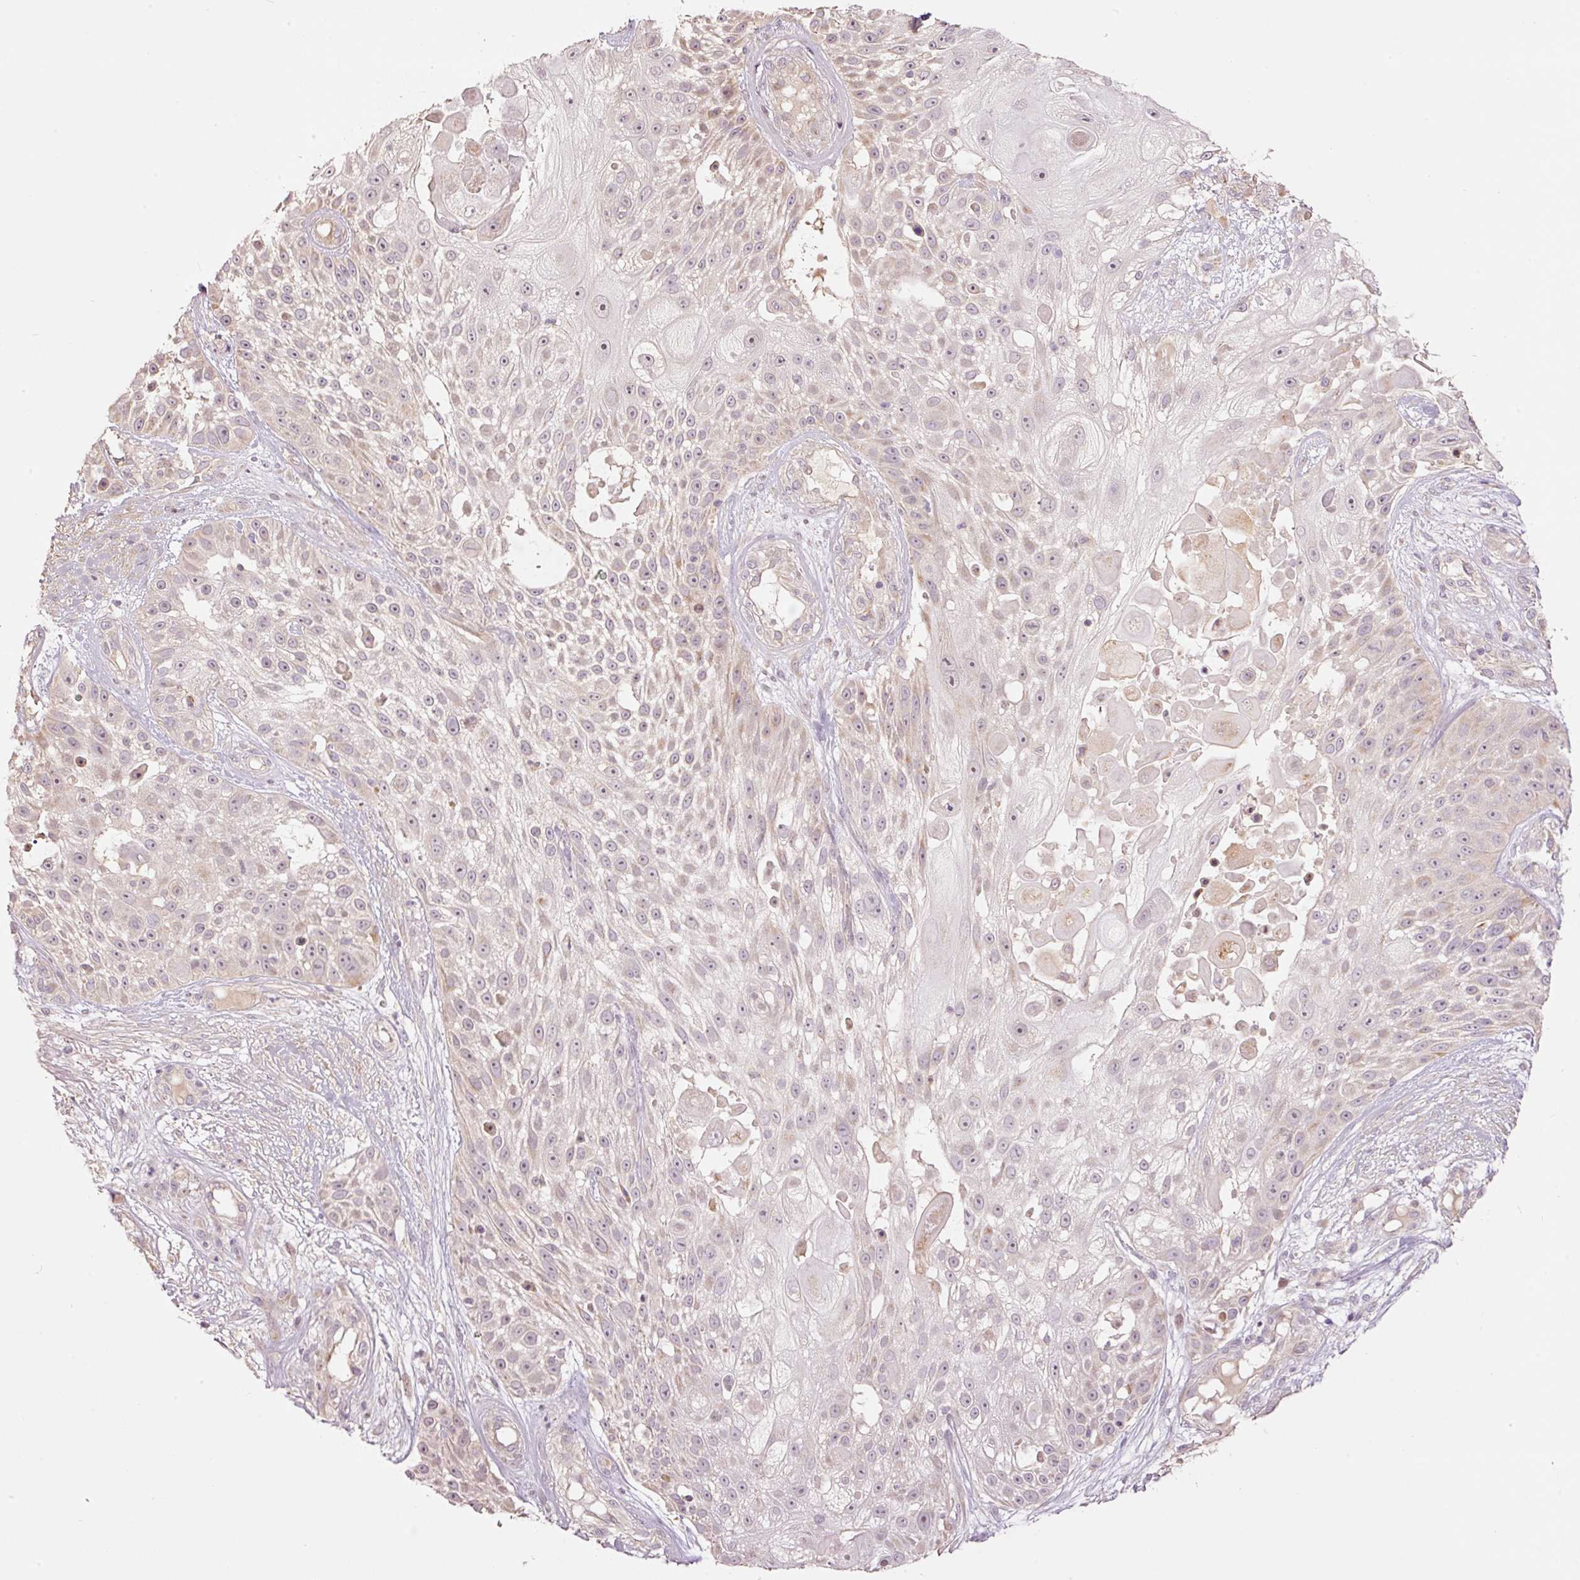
{"staining": {"intensity": "weak", "quantity": "25%-75%", "location": "nuclear"}, "tissue": "skin cancer", "cell_type": "Tumor cells", "image_type": "cancer", "snomed": [{"axis": "morphology", "description": "Squamous cell carcinoma, NOS"}, {"axis": "topography", "description": "Skin"}], "caption": "Immunohistochemical staining of skin cancer (squamous cell carcinoma) exhibits low levels of weak nuclear protein expression in about 25%-75% of tumor cells.", "gene": "SLC29A3", "patient": {"sex": "female", "age": 86}}